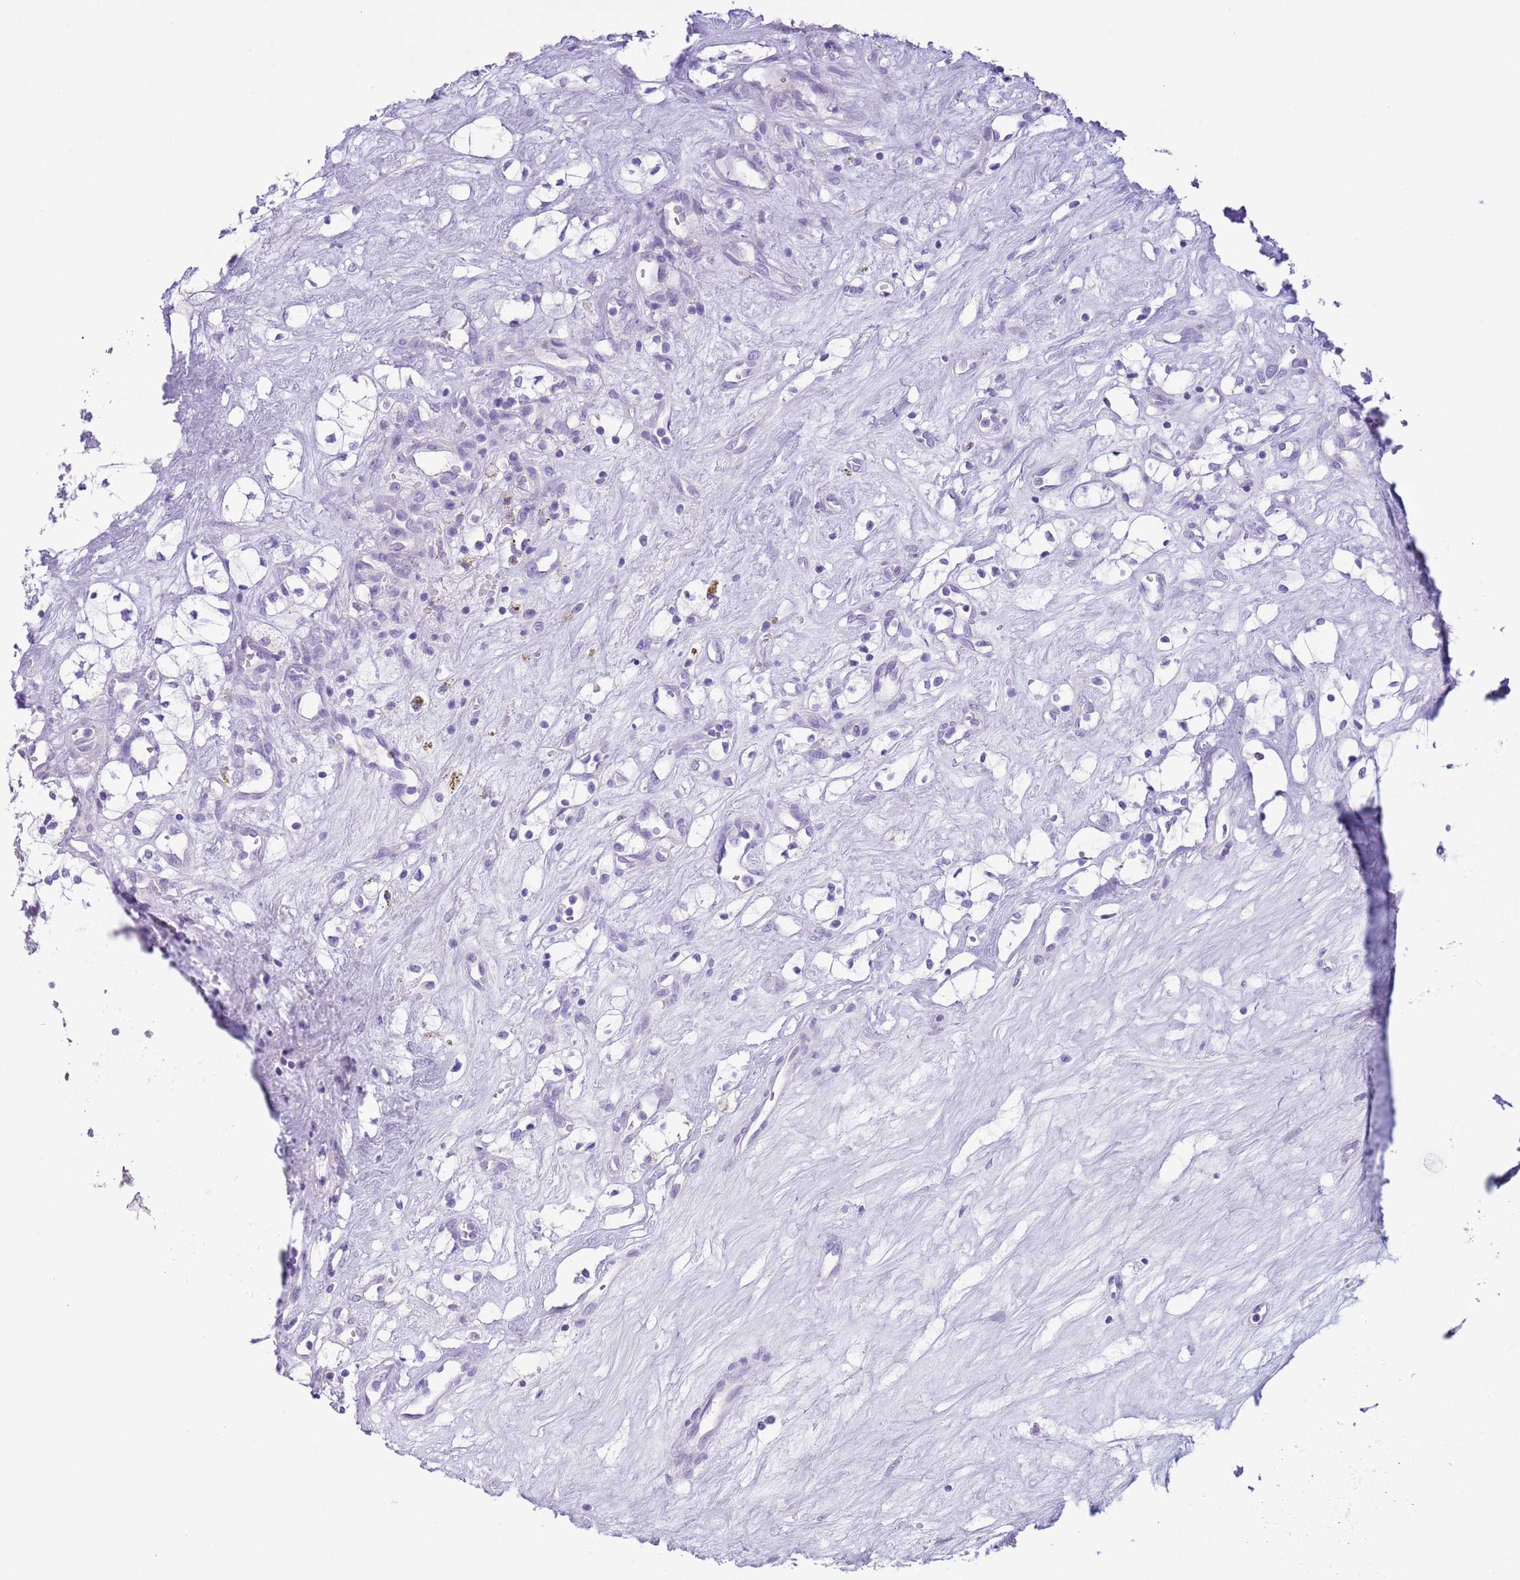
{"staining": {"intensity": "negative", "quantity": "none", "location": "none"}, "tissue": "renal cancer", "cell_type": "Tumor cells", "image_type": "cancer", "snomed": [{"axis": "morphology", "description": "Adenocarcinoma, NOS"}, {"axis": "topography", "description": "Kidney"}], "caption": "DAB immunohistochemical staining of adenocarcinoma (renal) exhibits no significant positivity in tumor cells.", "gene": "ZNF697", "patient": {"sex": "male", "age": 59}}